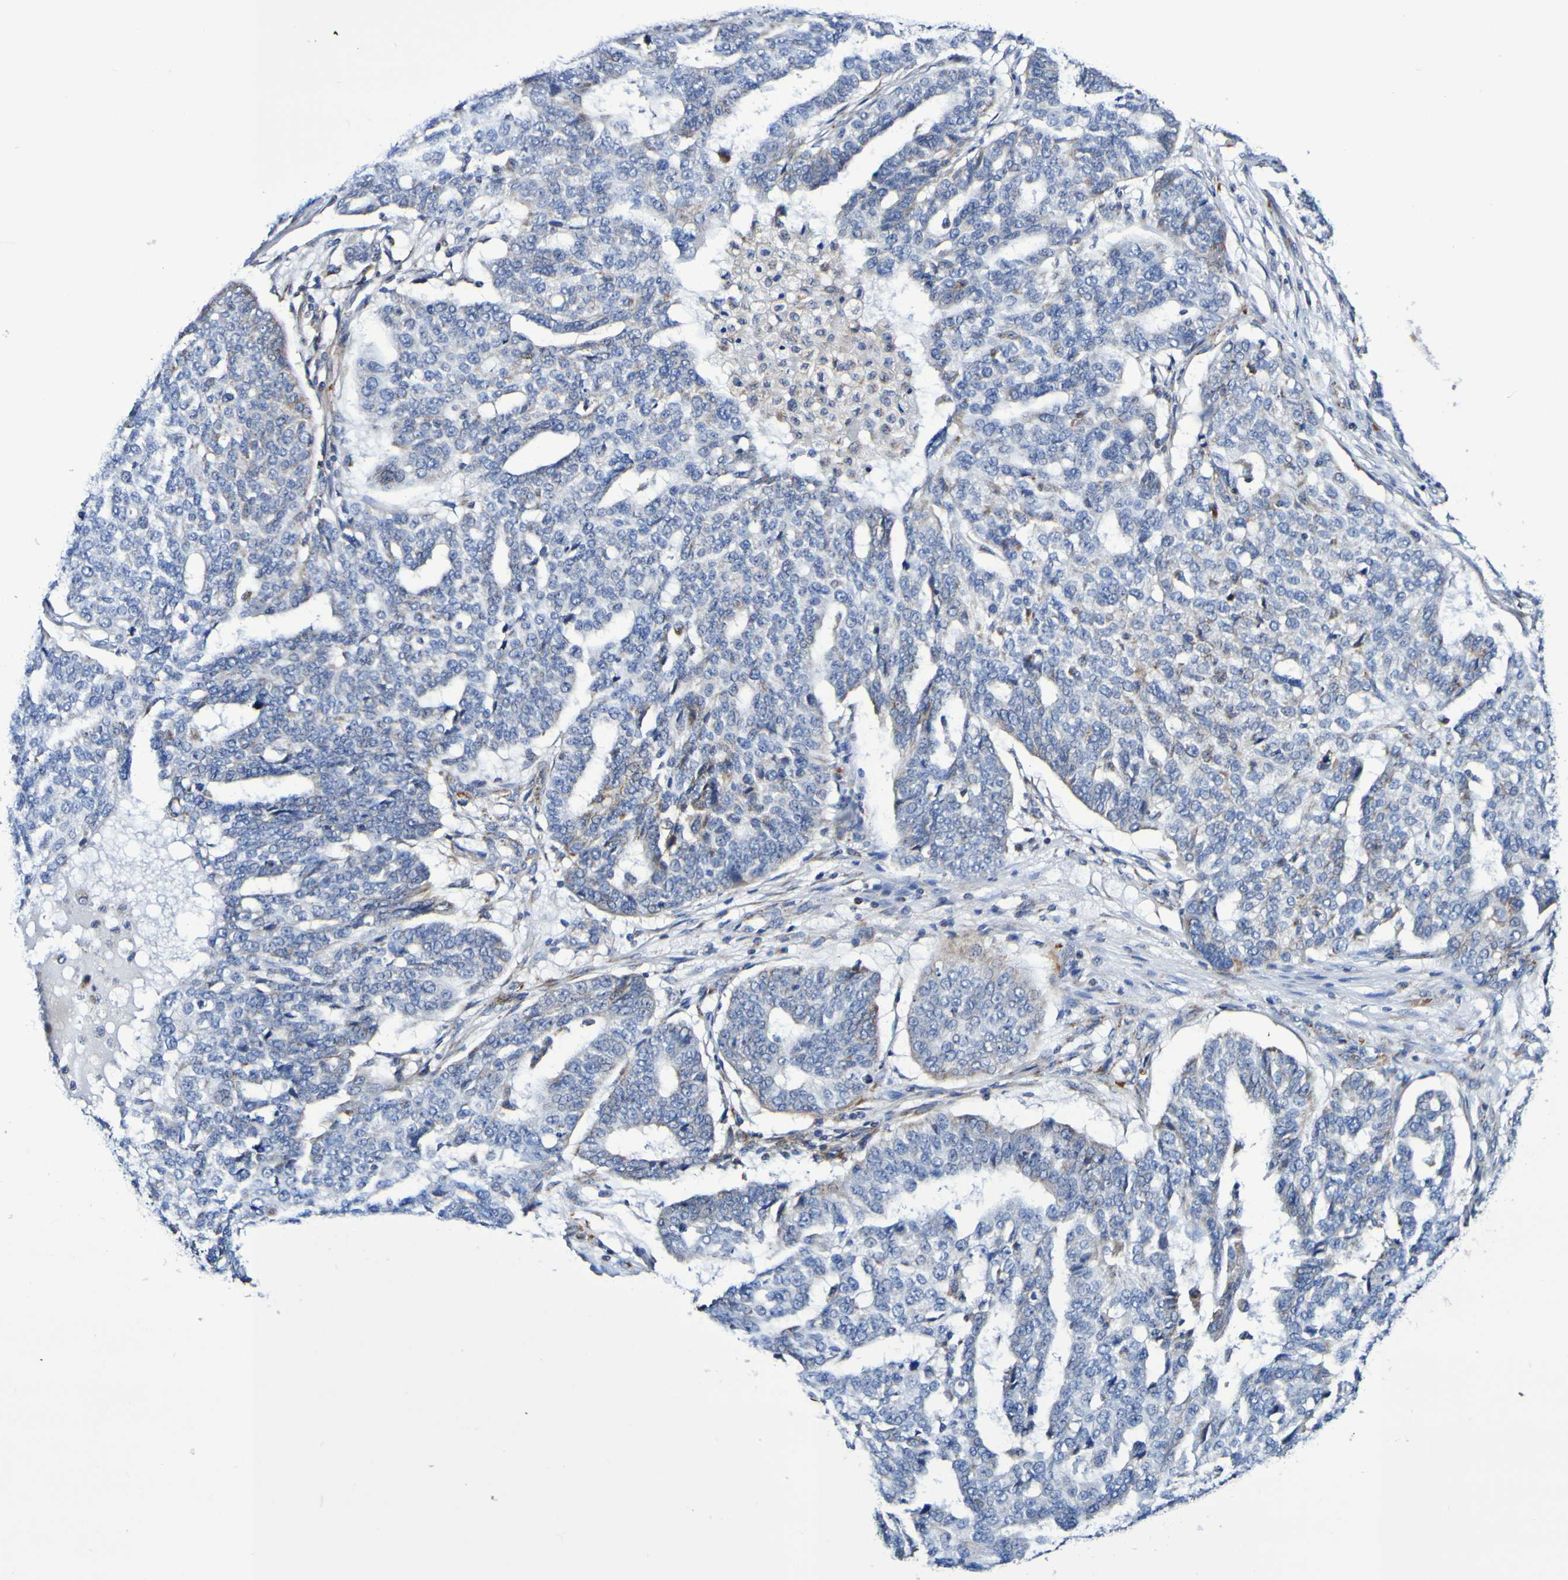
{"staining": {"intensity": "negative", "quantity": "none", "location": "none"}, "tissue": "ovarian cancer", "cell_type": "Tumor cells", "image_type": "cancer", "snomed": [{"axis": "morphology", "description": "Cystadenocarcinoma, serous, NOS"}, {"axis": "topography", "description": "Ovary"}], "caption": "Immunohistochemistry of human ovarian serous cystadenocarcinoma reveals no expression in tumor cells. Brightfield microscopy of immunohistochemistry stained with DAB (3,3'-diaminobenzidine) (brown) and hematoxylin (blue), captured at high magnification.", "gene": "WNT4", "patient": {"sex": "female", "age": 59}}